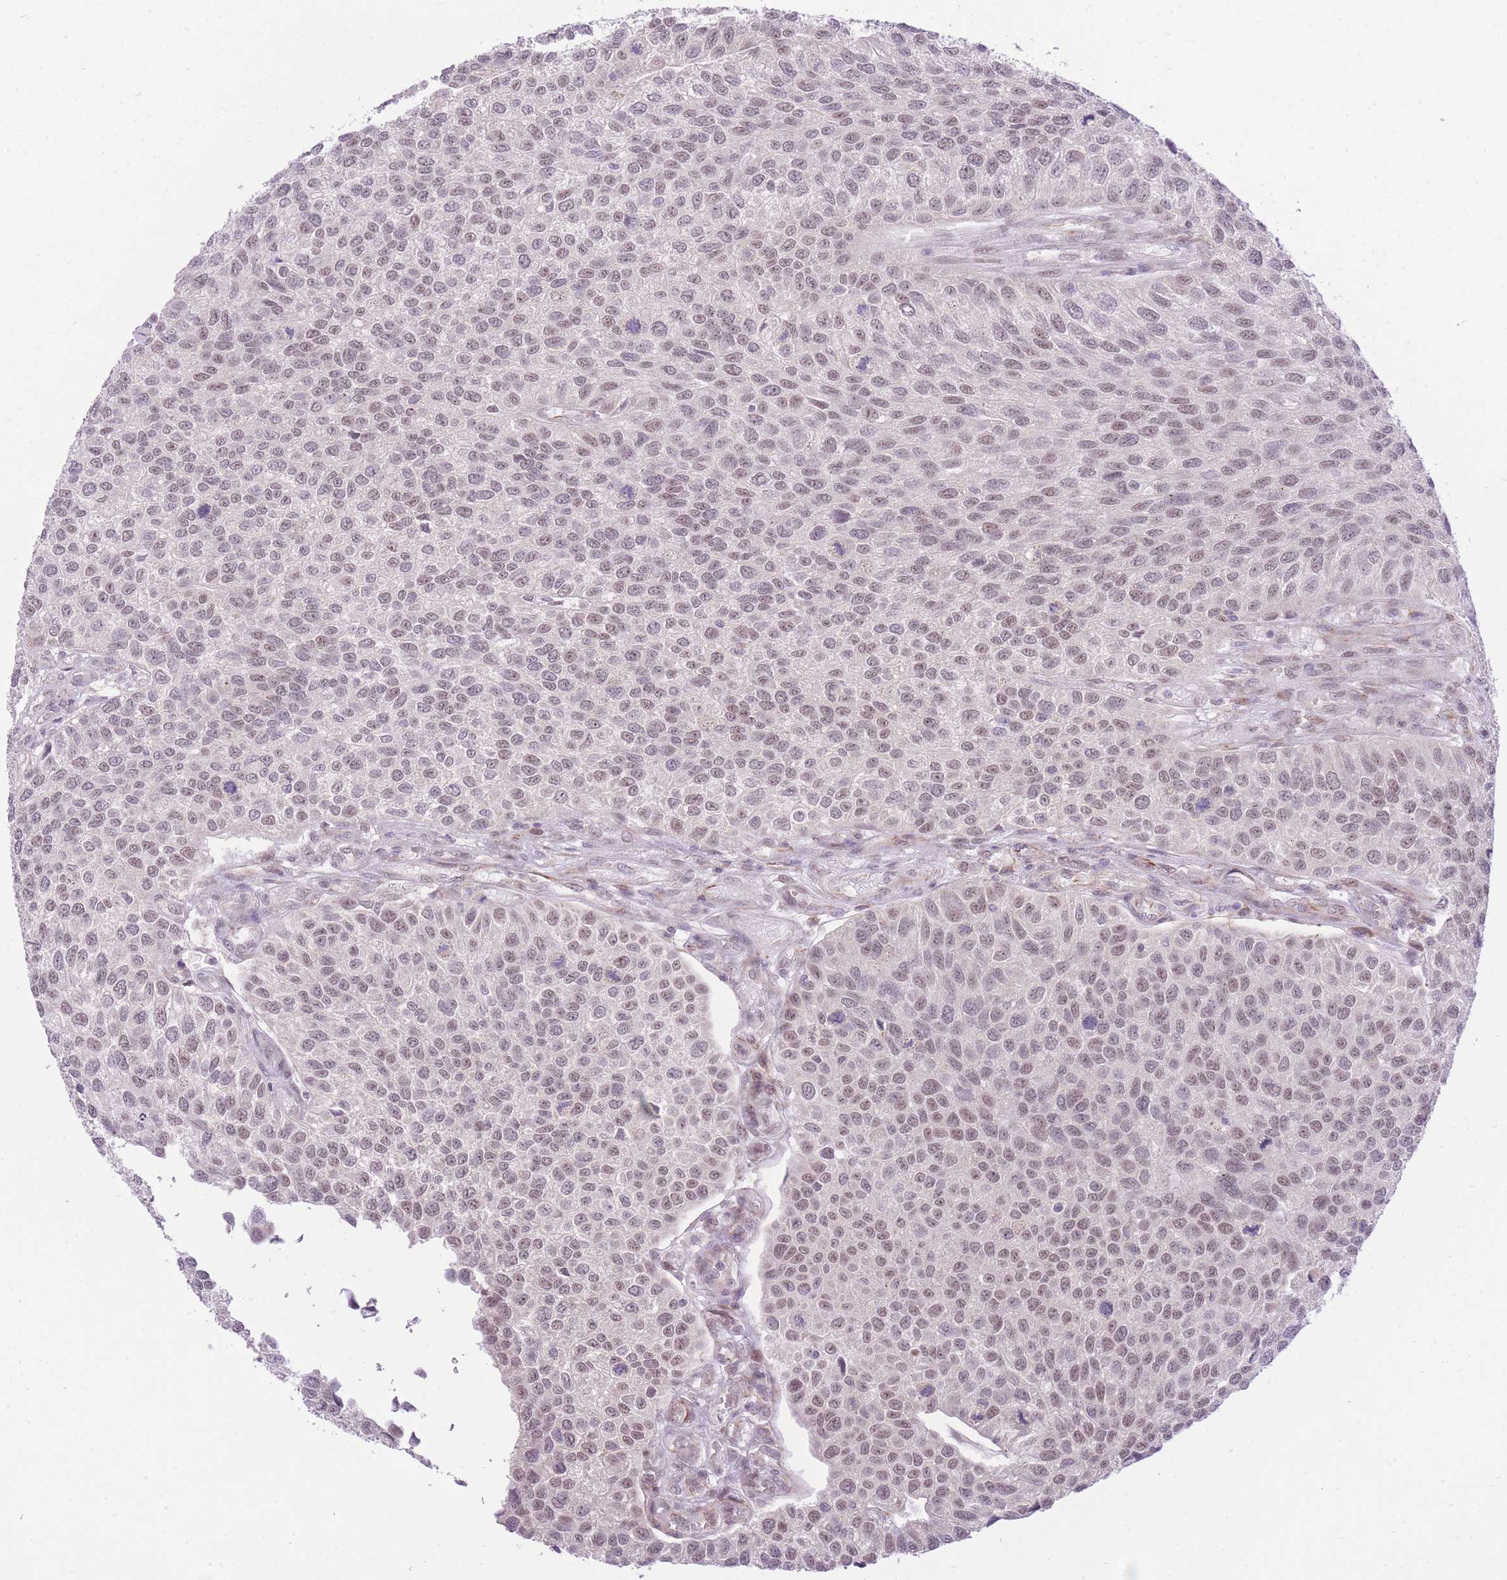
{"staining": {"intensity": "weak", "quantity": ">75%", "location": "nuclear"}, "tissue": "urothelial cancer", "cell_type": "Tumor cells", "image_type": "cancer", "snomed": [{"axis": "morphology", "description": "Urothelial carcinoma, NOS"}, {"axis": "topography", "description": "Urinary bladder"}], "caption": "Transitional cell carcinoma tissue displays weak nuclear staining in approximately >75% of tumor cells, visualized by immunohistochemistry.", "gene": "ELL", "patient": {"sex": "male", "age": 55}}